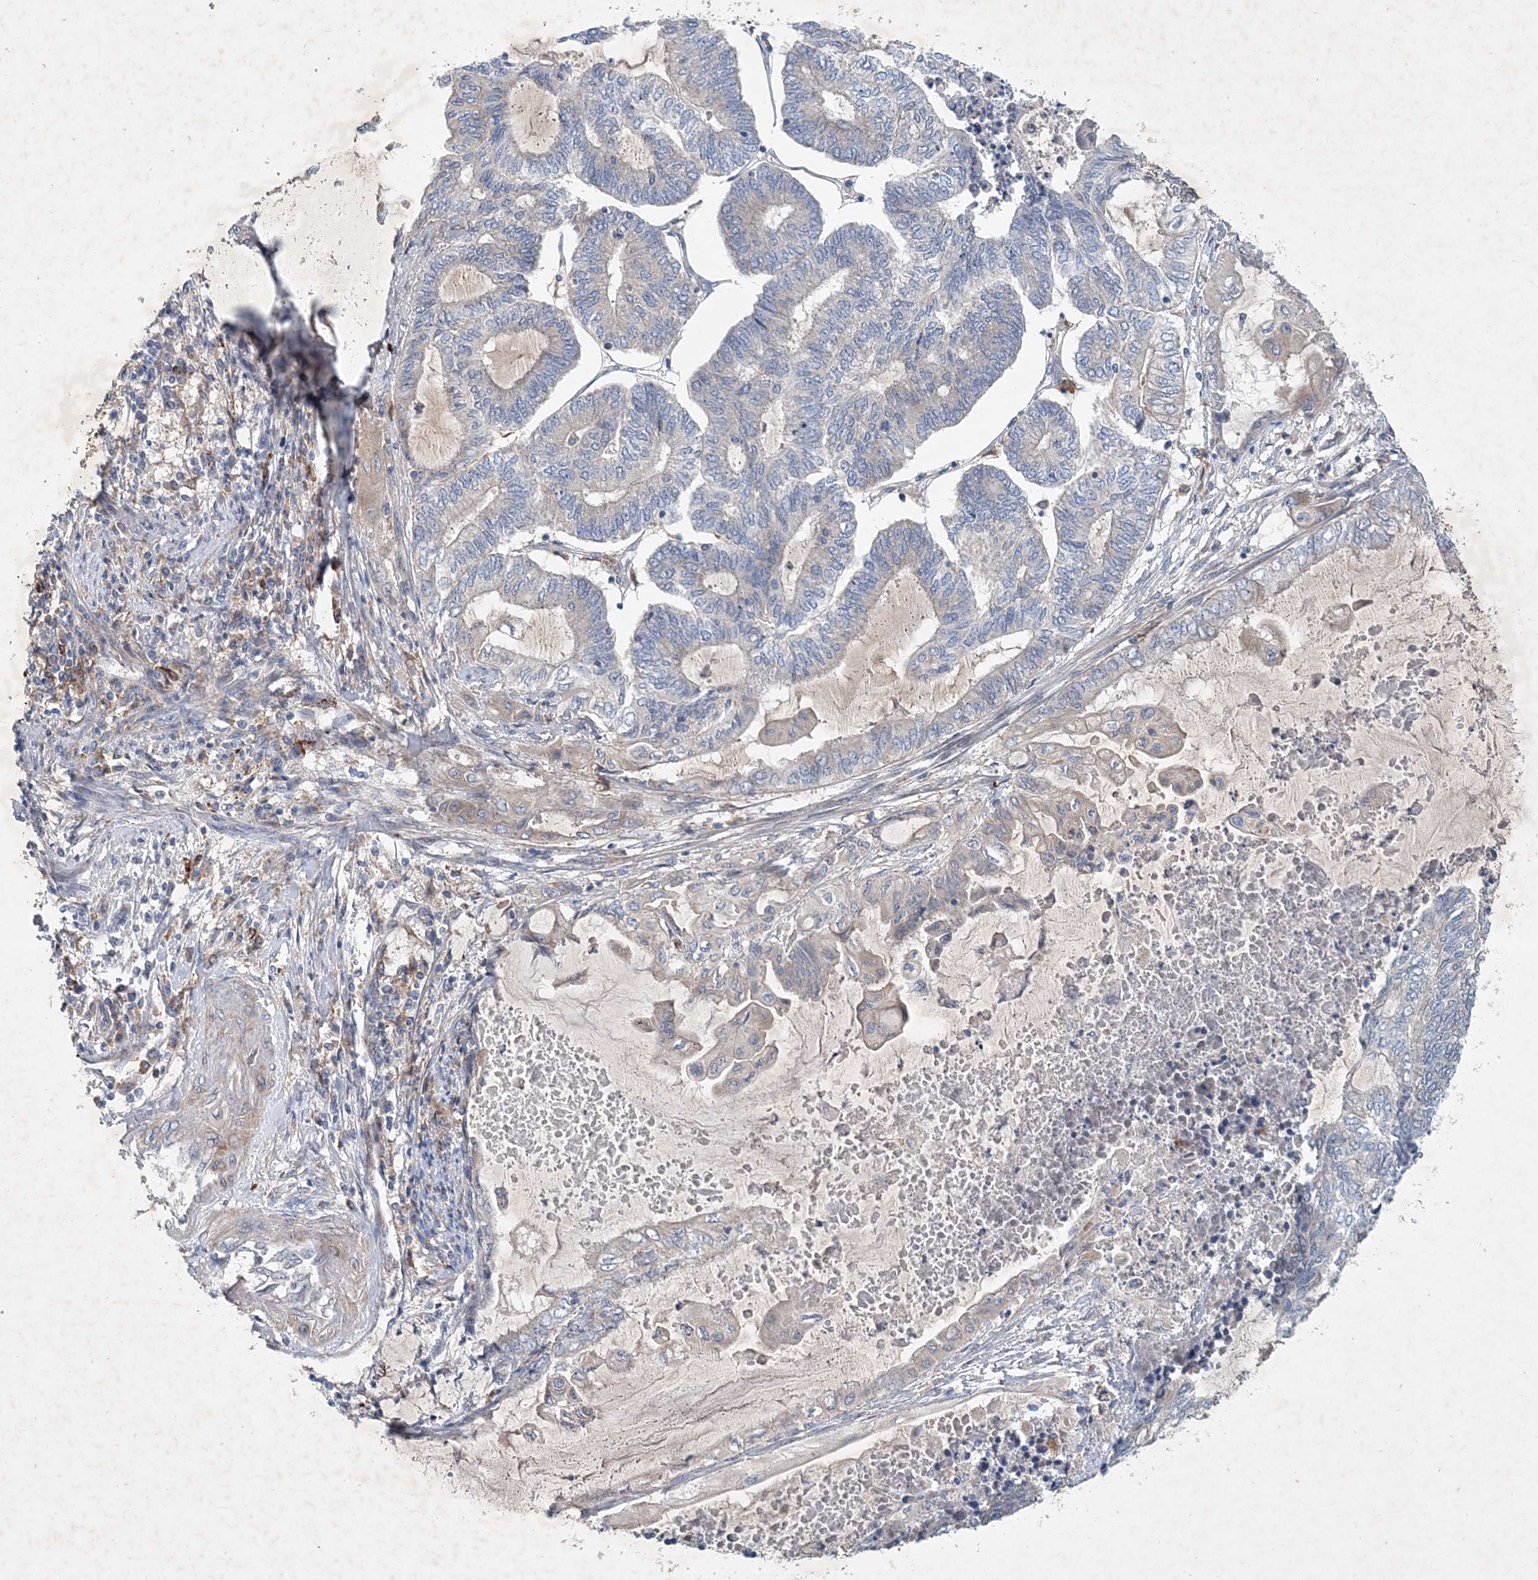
{"staining": {"intensity": "negative", "quantity": "none", "location": "none"}, "tissue": "endometrial cancer", "cell_type": "Tumor cells", "image_type": "cancer", "snomed": [{"axis": "morphology", "description": "Adenocarcinoma, NOS"}, {"axis": "topography", "description": "Uterus"}, {"axis": "topography", "description": "Endometrium"}], "caption": "A histopathology image of endometrial cancer (adenocarcinoma) stained for a protein displays no brown staining in tumor cells.", "gene": "P2RY10", "patient": {"sex": "female", "age": 70}}